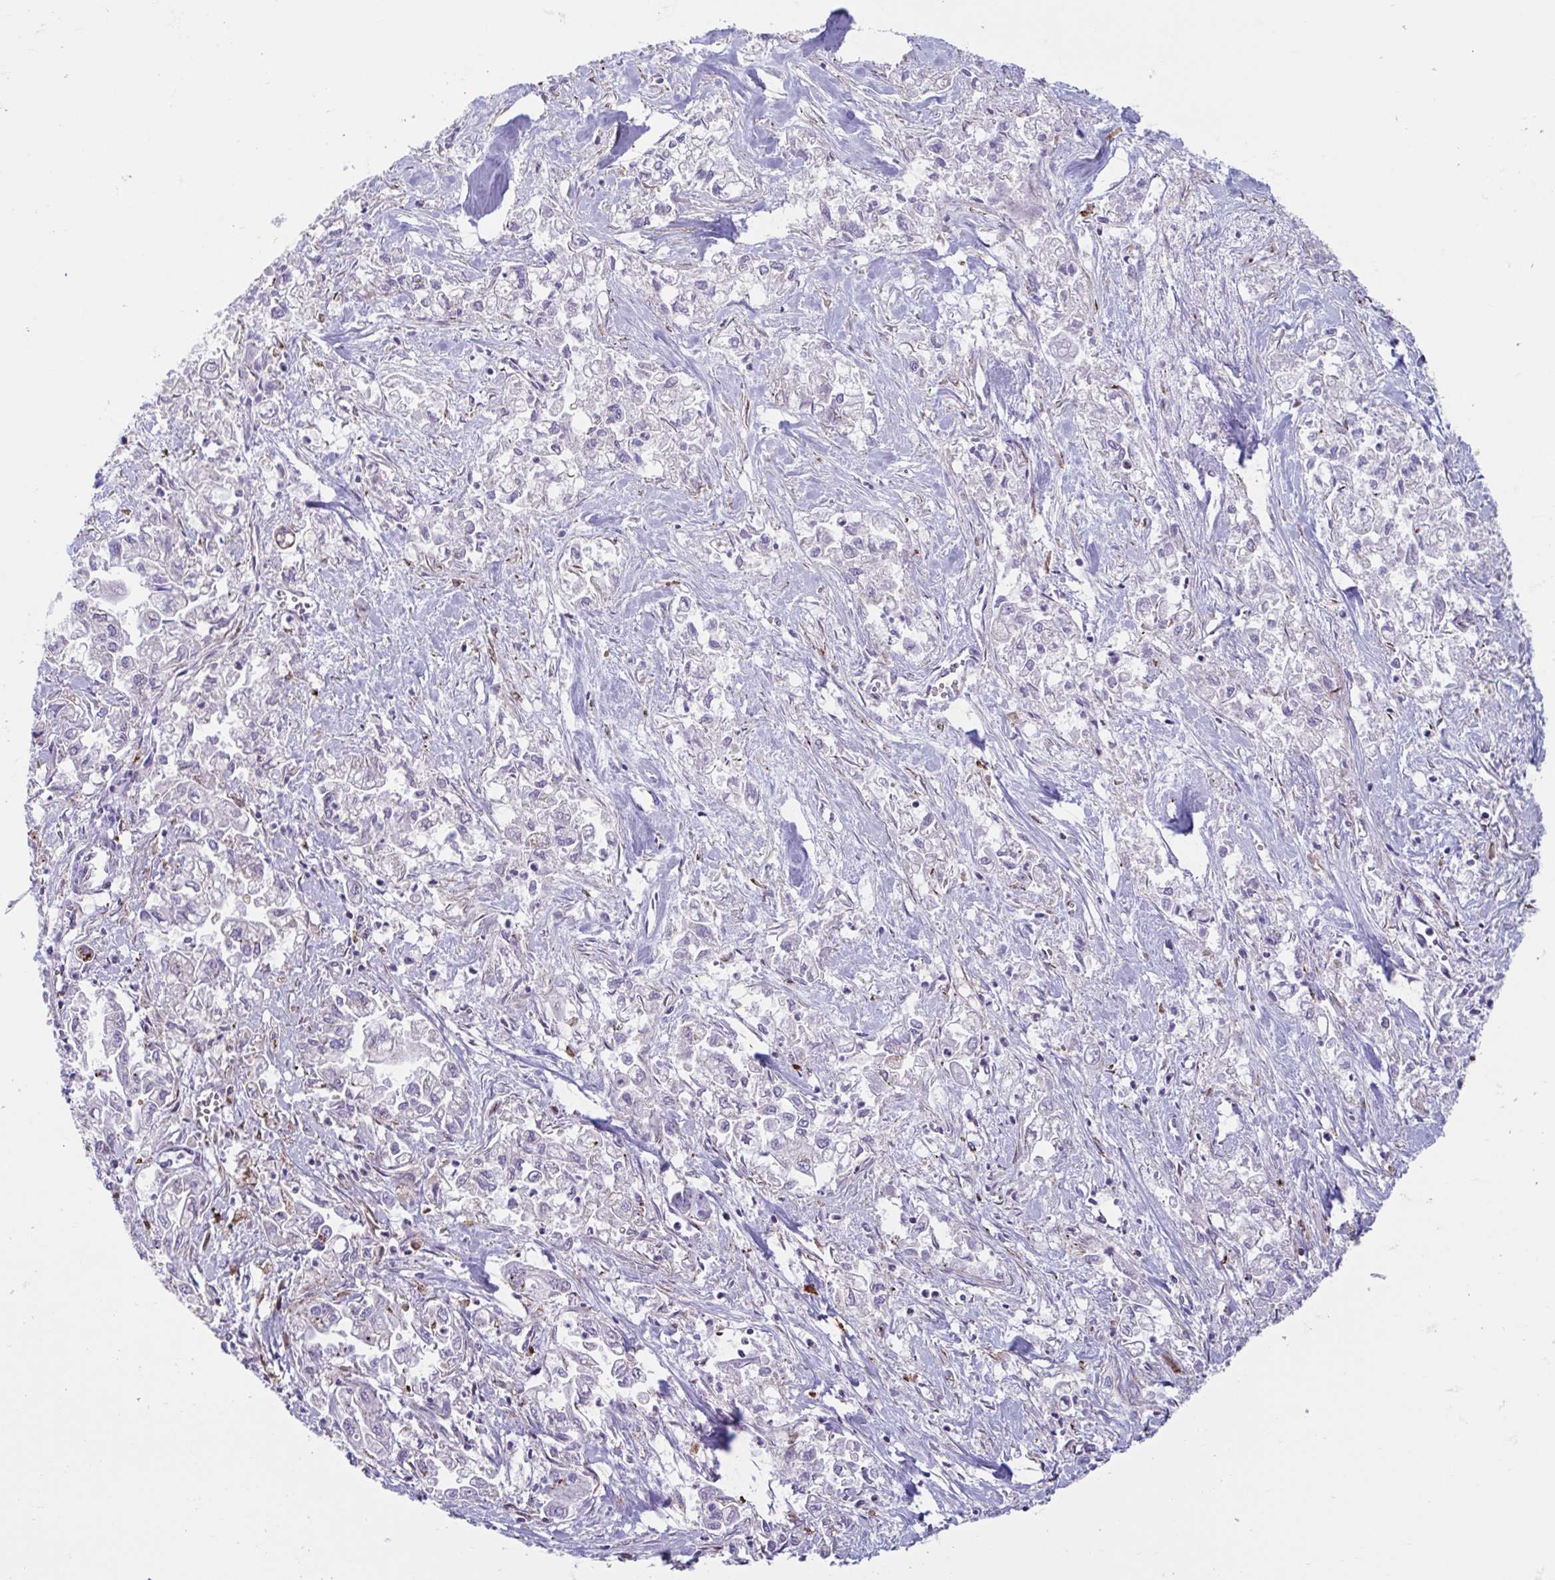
{"staining": {"intensity": "negative", "quantity": "none", "location": "none"}, "tissue": "pancreatic cancer", "cell_type": "Tumor cells", "image_type": "cancer", "snomed": [{"axis": "morphology", "description": "Adenocarcinoma, NOS"}, {"axis": "topography", "description": "Pancreas"}], "caption": "Immunohistochemistry (IHC) of human pancreatic adenocarcinoma displays no positivity in tumor cells.", "gene": "RFK", "patient": {"sex": "male", "age": 72}}